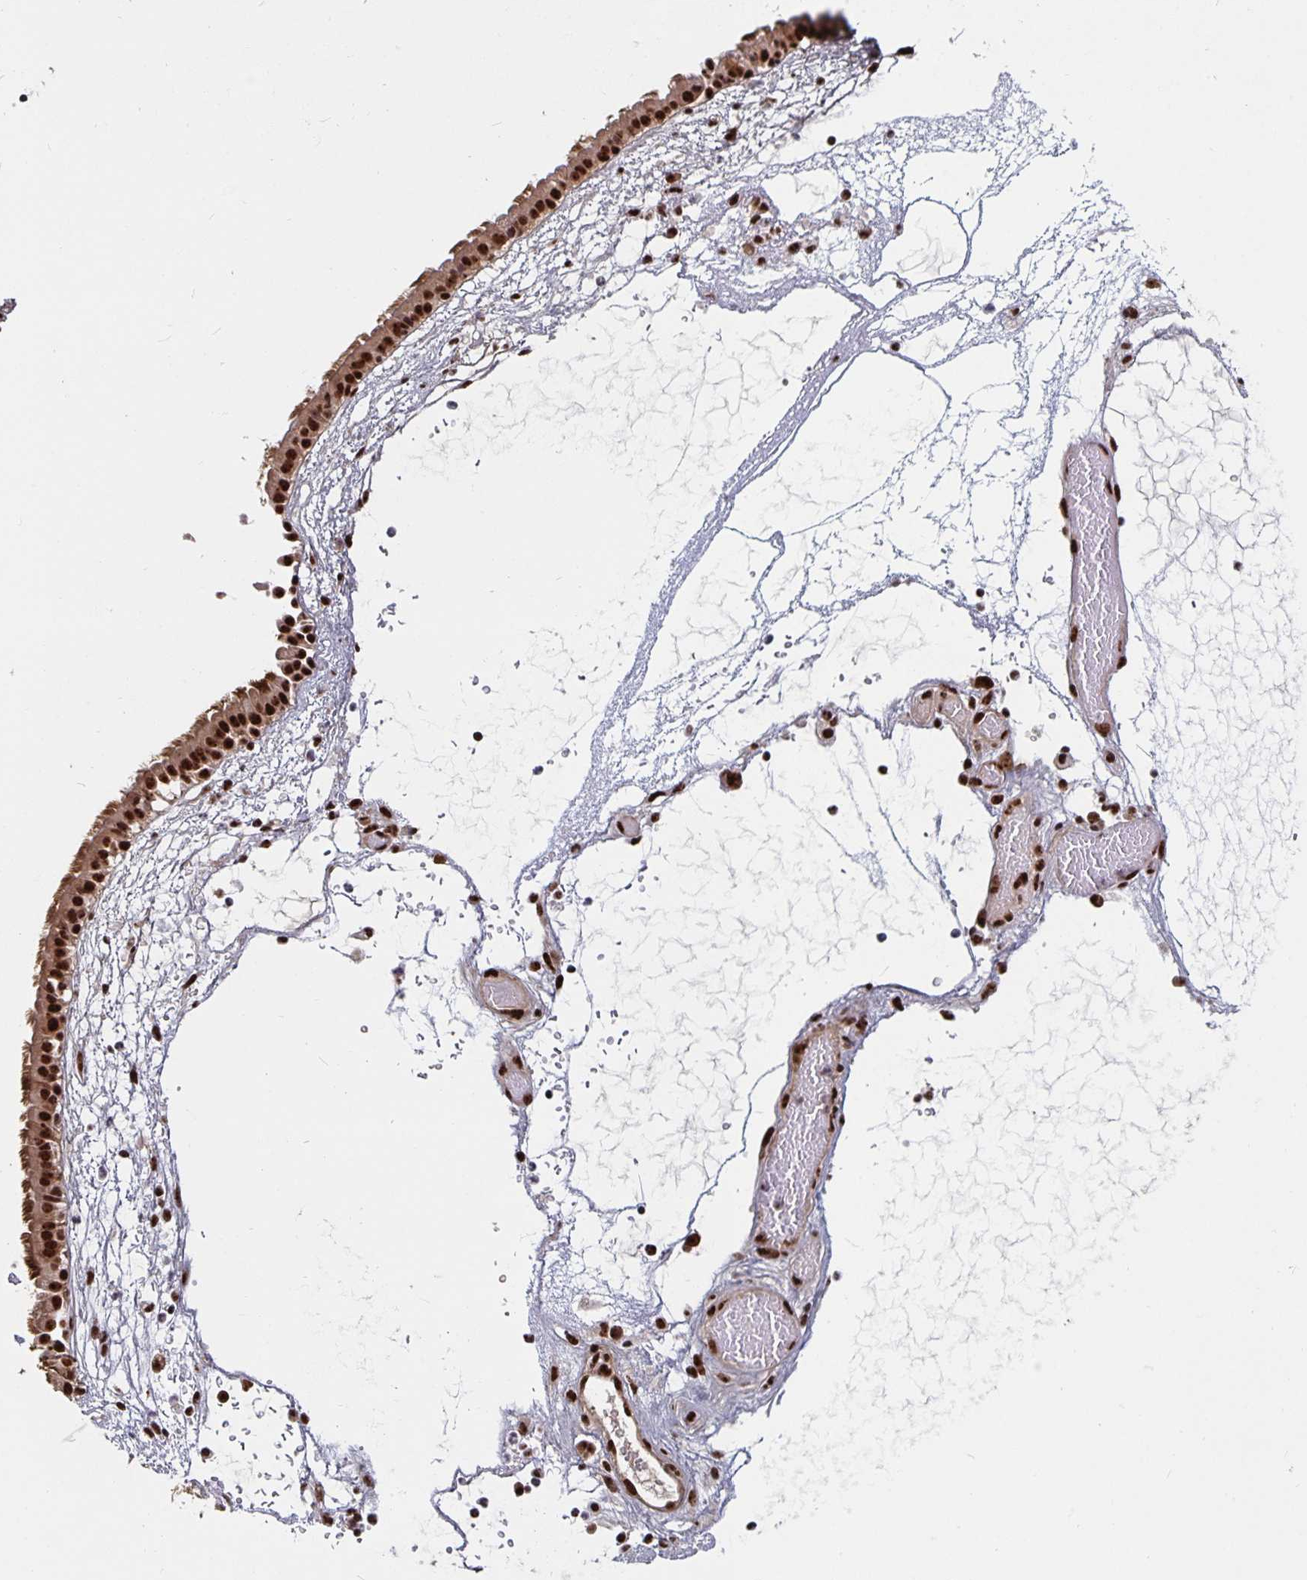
{"staining": {"intensity": "strong", "quantity": ">75%", "location": "cytoplasmic/membranous,nuclear"}, "tissue": "nasopharynx", "cell_type": "Respiratory epithelial cells", "image_type": "normal", "snomed": [{"axis": "morphology", "description": "Normal tissue, NOS"}, {"axis": "topography", "description": "Nasopharynx"}], "caption": "About >75% of respiratory epithelial cells in normal human nasopharynx reveal strong cytoplasmic/membranous,nuclear protein expression as visualized by brown immunohistochemical staining.", "gene": "LAS1L", "patient": {"sex": "male", "age": 24}}